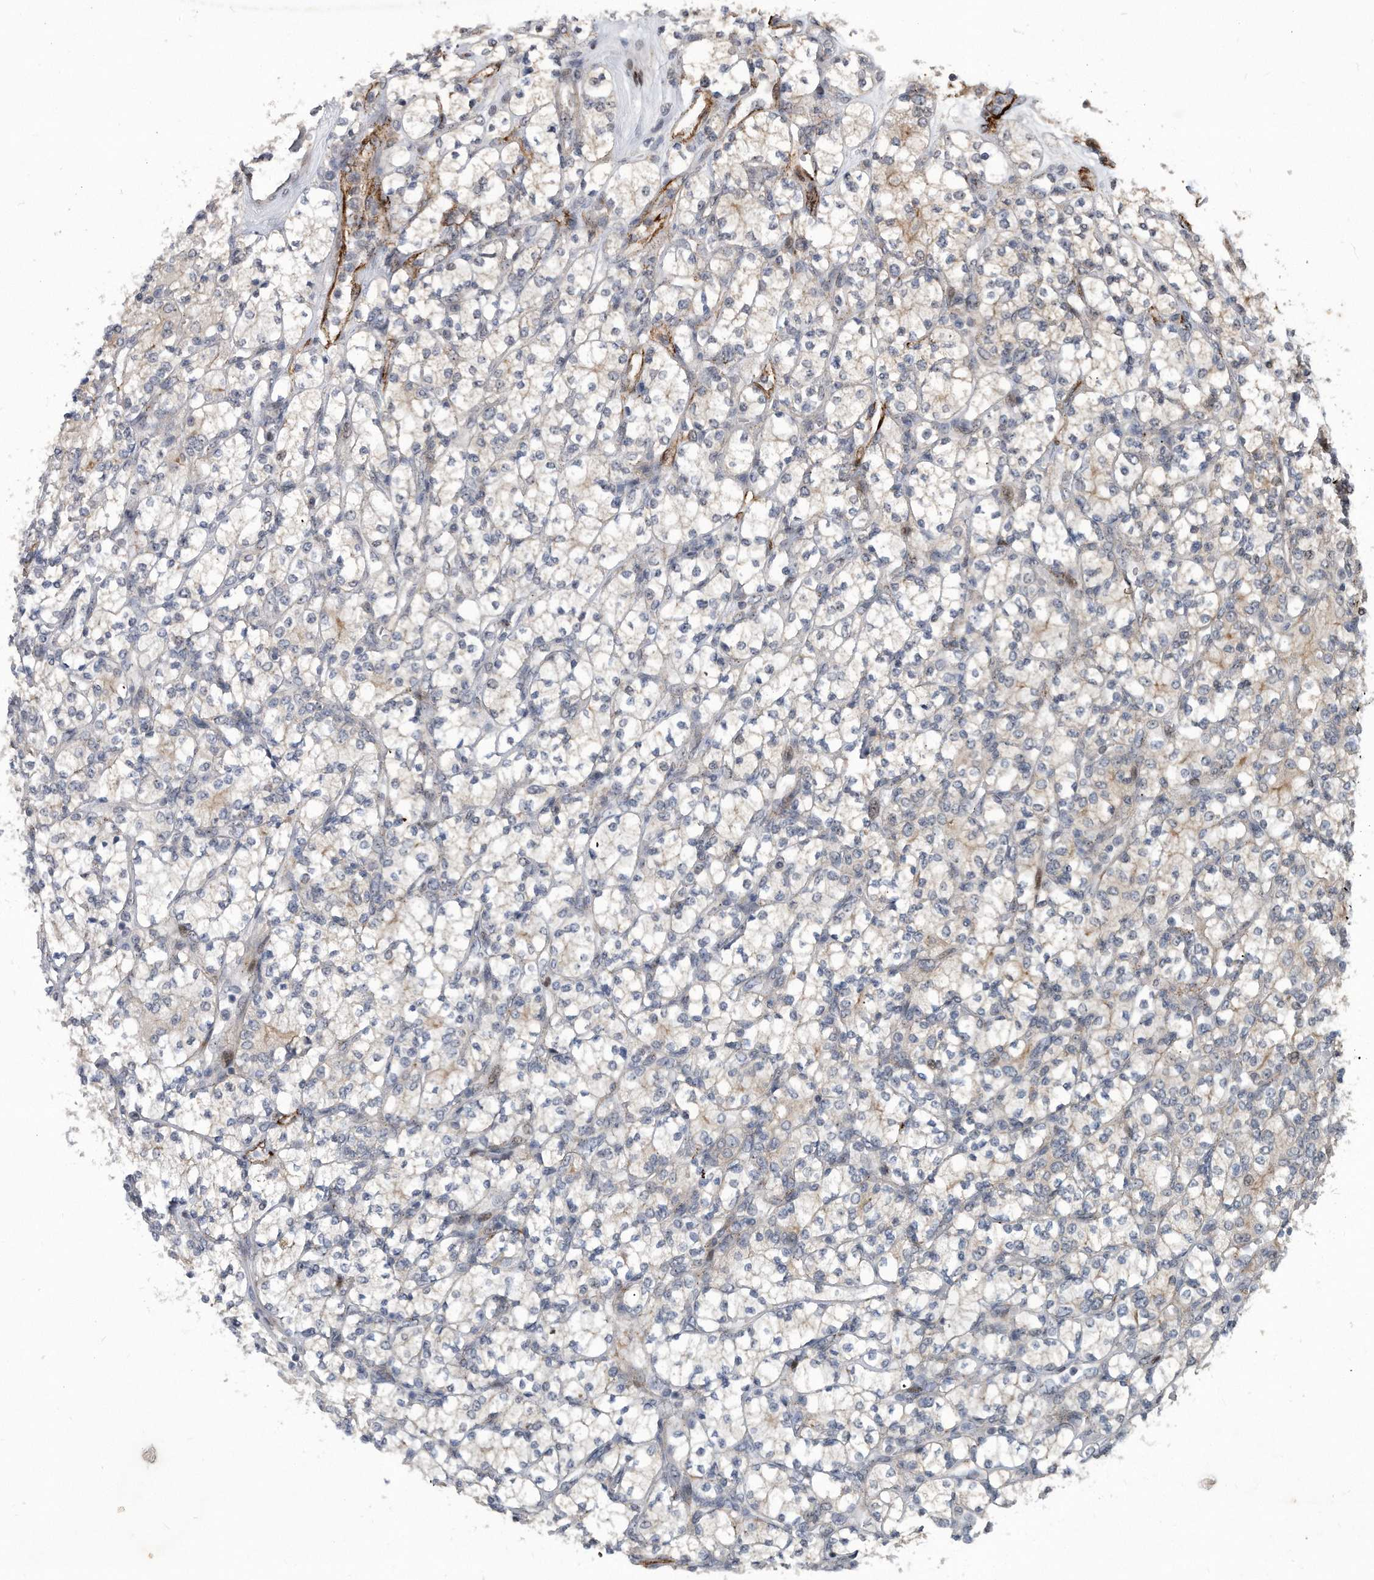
{"staining": {"intensity": "negative", "quantity": "none", "location": "none"}, "tissue": "renal cancer", "cell_type": "Tumor cells", "image_type": "cancer", "snomed": [{"axis": "morphology", "description": "Adenocarcinoma, NOS"}, {"axis": "topography", "description": "Kidney"}], "caption": "High power microscopy histopathology image of an IHC photomicrograph of renal adenocarcinoma, revealing no significant expression in tumor cells. (Immunohistochemistry (ihc), brightfield microscopy, high magnification).", "gene": "PGBD2", "patient": {"sex": "male", "age": 77}}